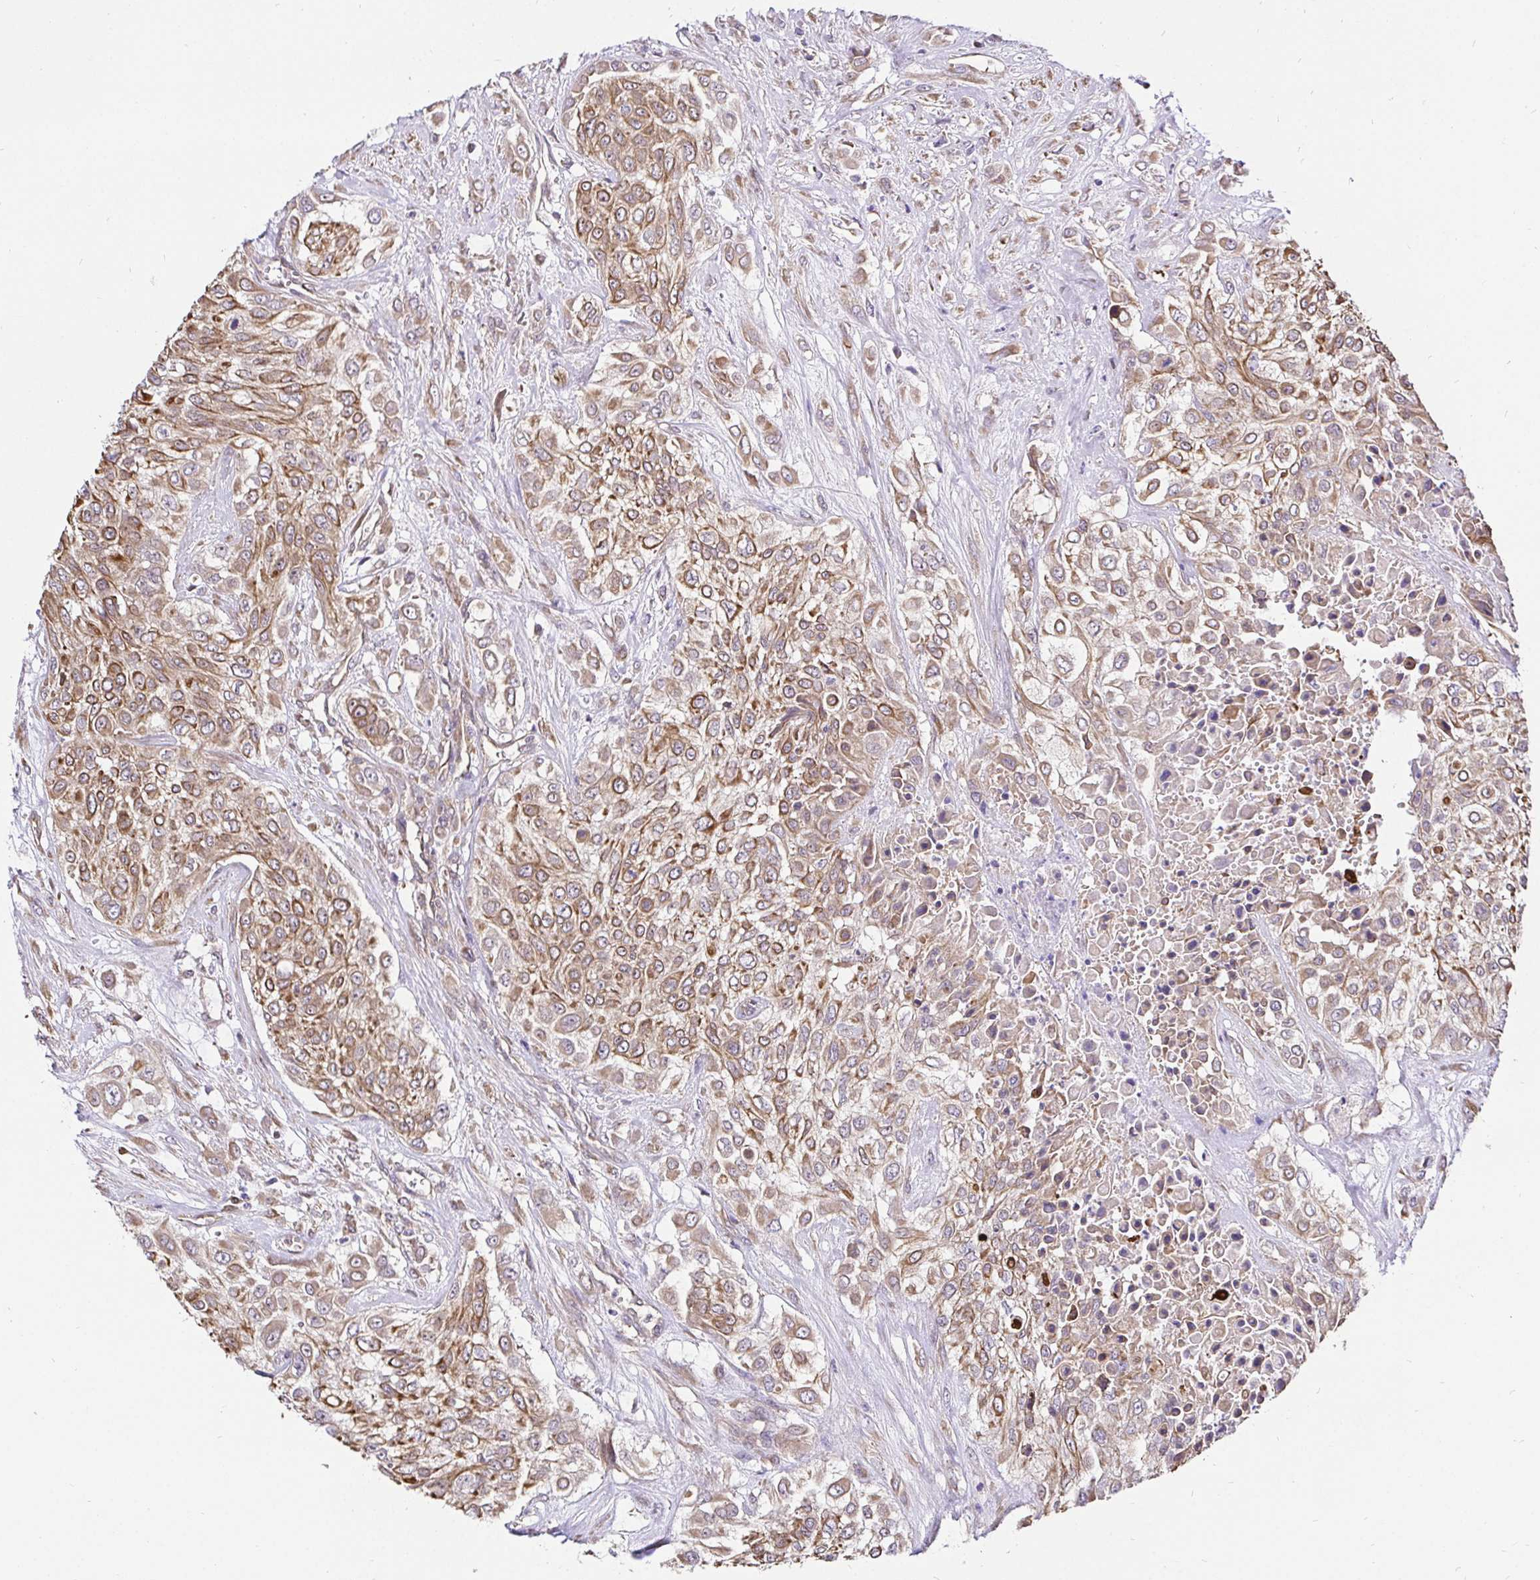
{"staining": {"intensity": "moderate", "quantity": ">75%", "location": "cytoplasmic/membranous"}, "tissue": "urothelial cancer", "cell_type": "Tumor cells", "image_type": "cancer", "snomed": [{"axis": "morphology", "description": "Urothelial carcinoma, High grade"}, {"axis": "topography", "description": "Urinary bladder"}], "caption": "Approximately >75% of tumor cells in human urothelial carcinoma (high-grade) demonstrate moderate cytoplasmic/membranous protein expression as visualized by brown immunohistochemical staining.", "gene": "CCDC122", "patient": {"sex": "male", "age": 57}}